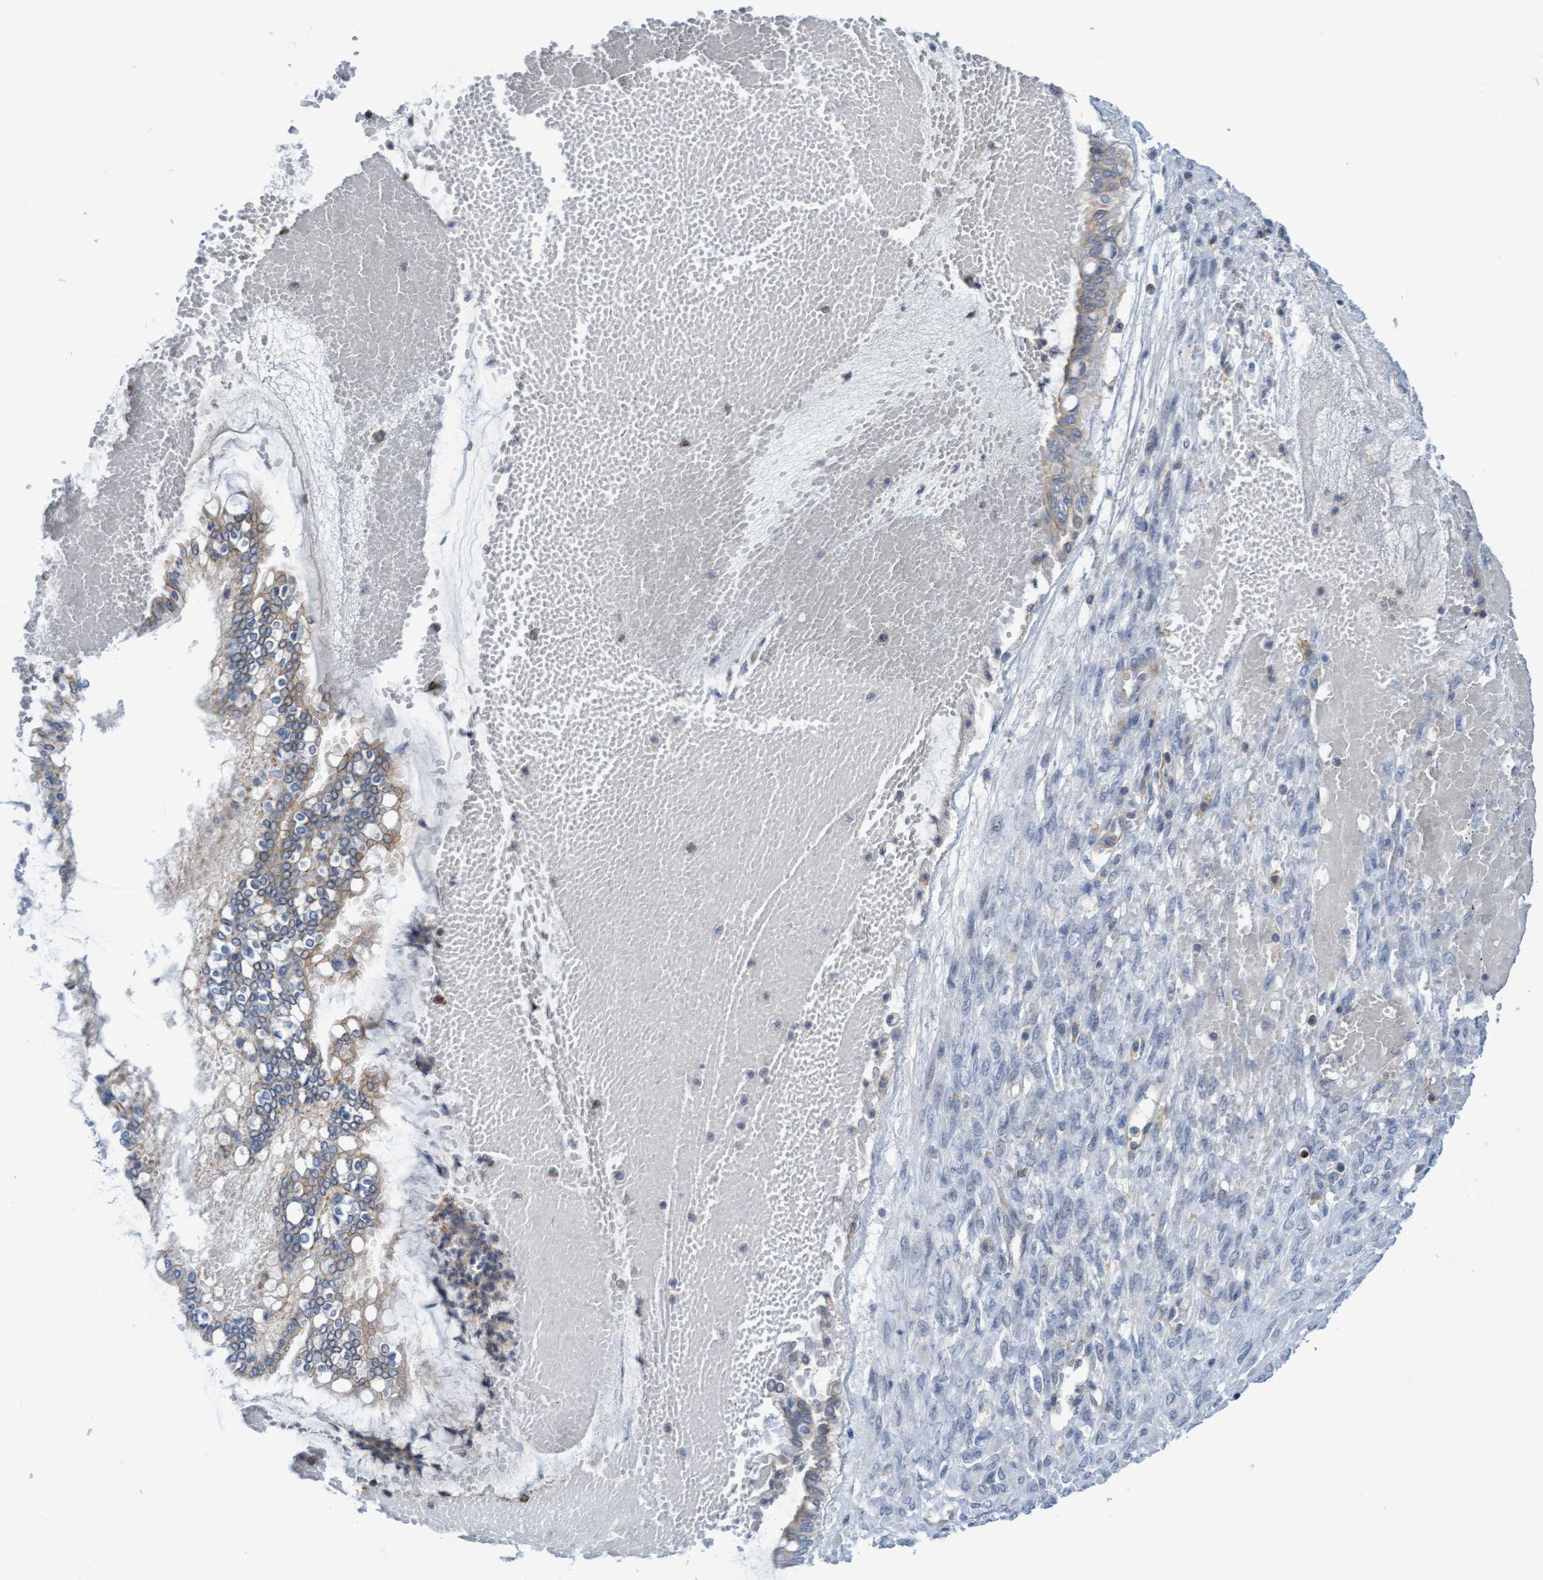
{"staining": {"intensity": "weak", "quantity": "<25%", "location": "cytoplasmic/membranous"}, "tissue": "ovarian cancer", "cell_type": "Tumor cells", "image_type": "cancer", "snomed": [{"axis": "morphology", "description": "Cystadenocarcinoma, mucinous, NOS"}, {"axis": "topography", "description": "Ovary"}], "caption": "Human ovarian mucinous cystadenocarcinoma stained for a protein using immunohistochemistry shows no positivity in tumor cells.", "gene": "FNBP1", "patient": {"sex": "female", "age": 73}}